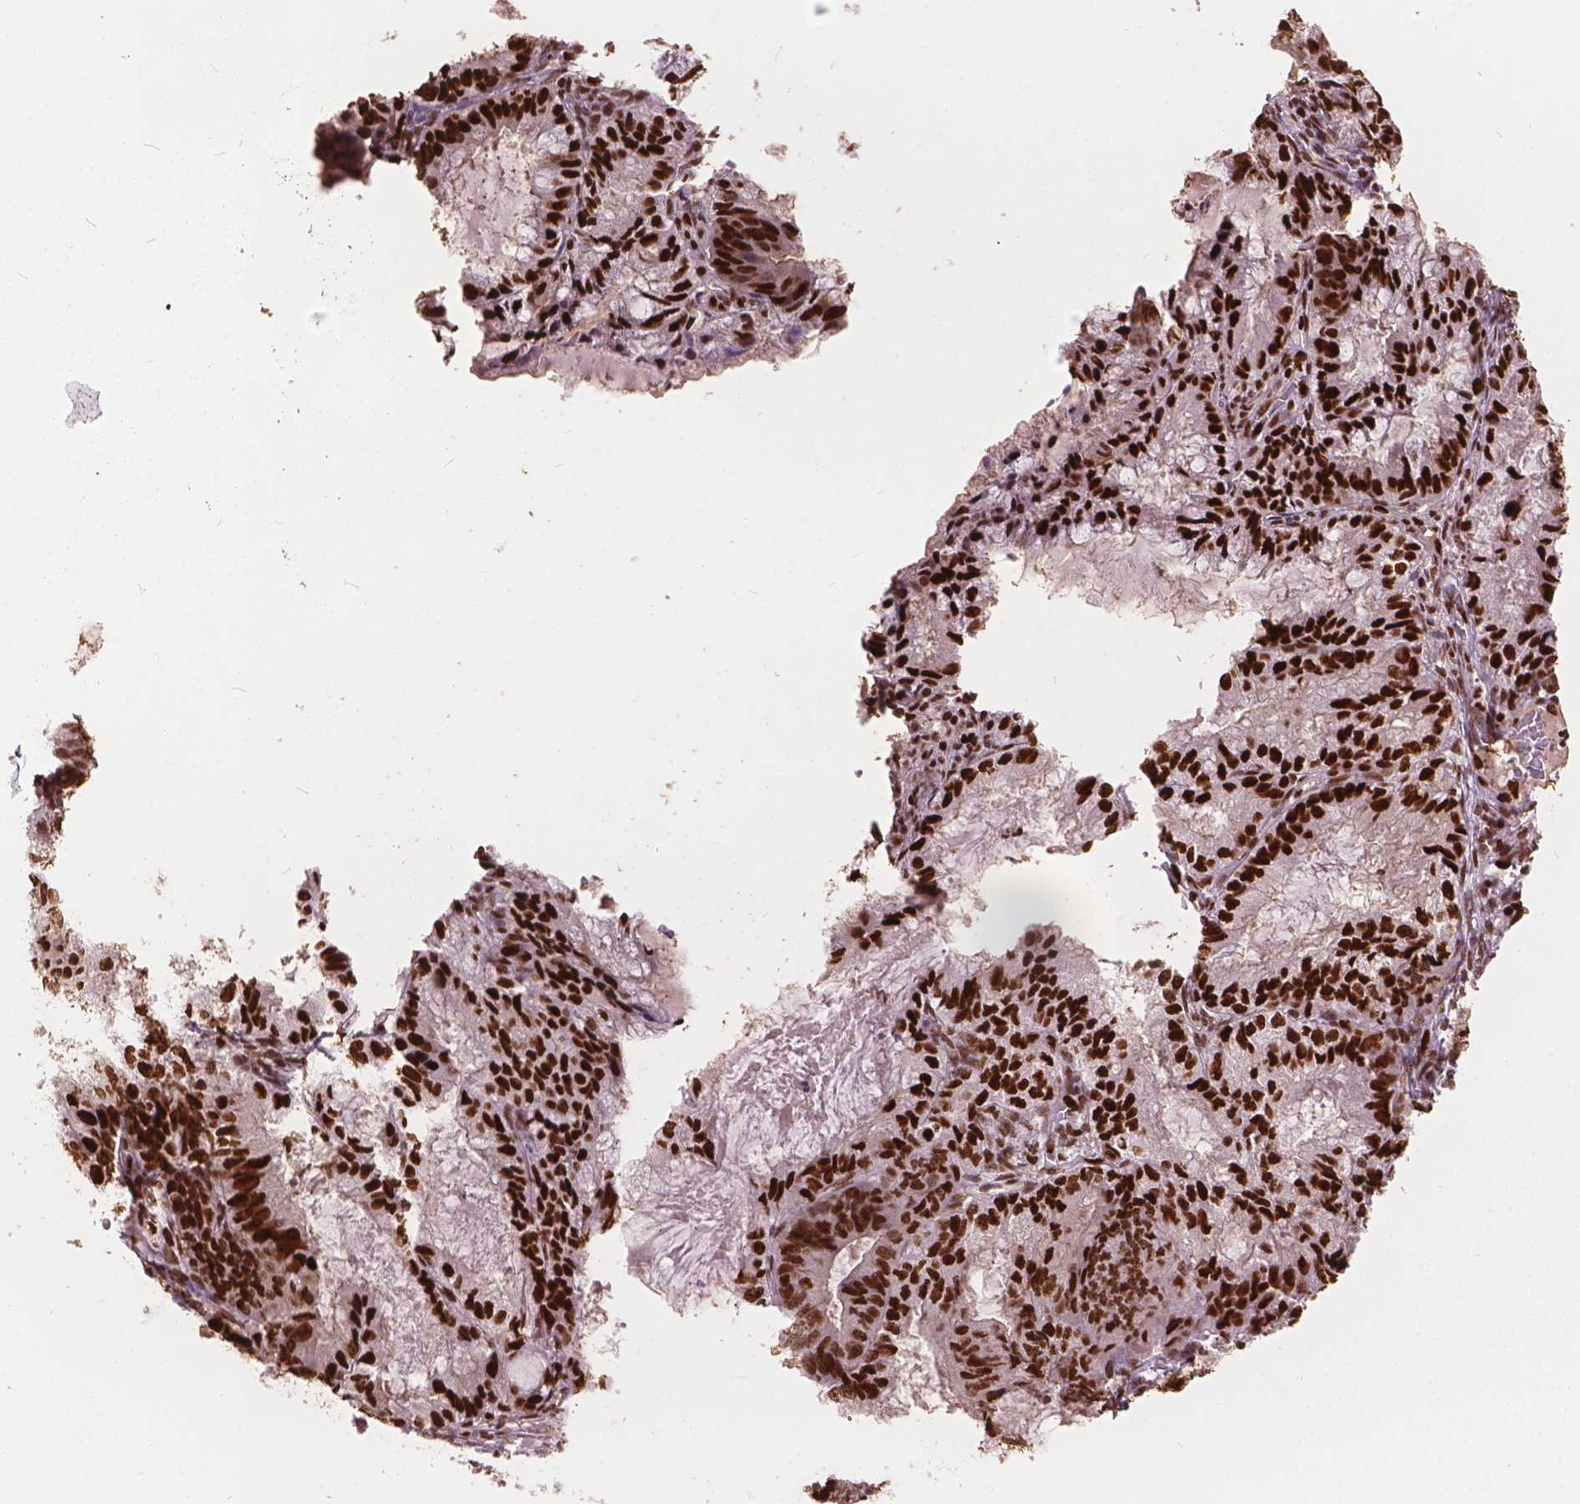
{"staining": {"intensity": "strong", "quantity": ">75%", "location": "nuclear"}, "tissue": "endometrial cancer", "cell_type": "Tumor cells", "image_type": "cancer", "snomed": [{"axis": "morphology", "description": "Adenocarcinoma, NOS"}, {"axis": "topography", "description": "Endometrium"}], "caption": "Endometrial cancer (adenocarcinoma) stained with a protein marker exhibits strong staining in tumor cells.", "gene": "ANP32B", "patient": {"sex": "female", "age": 86}}